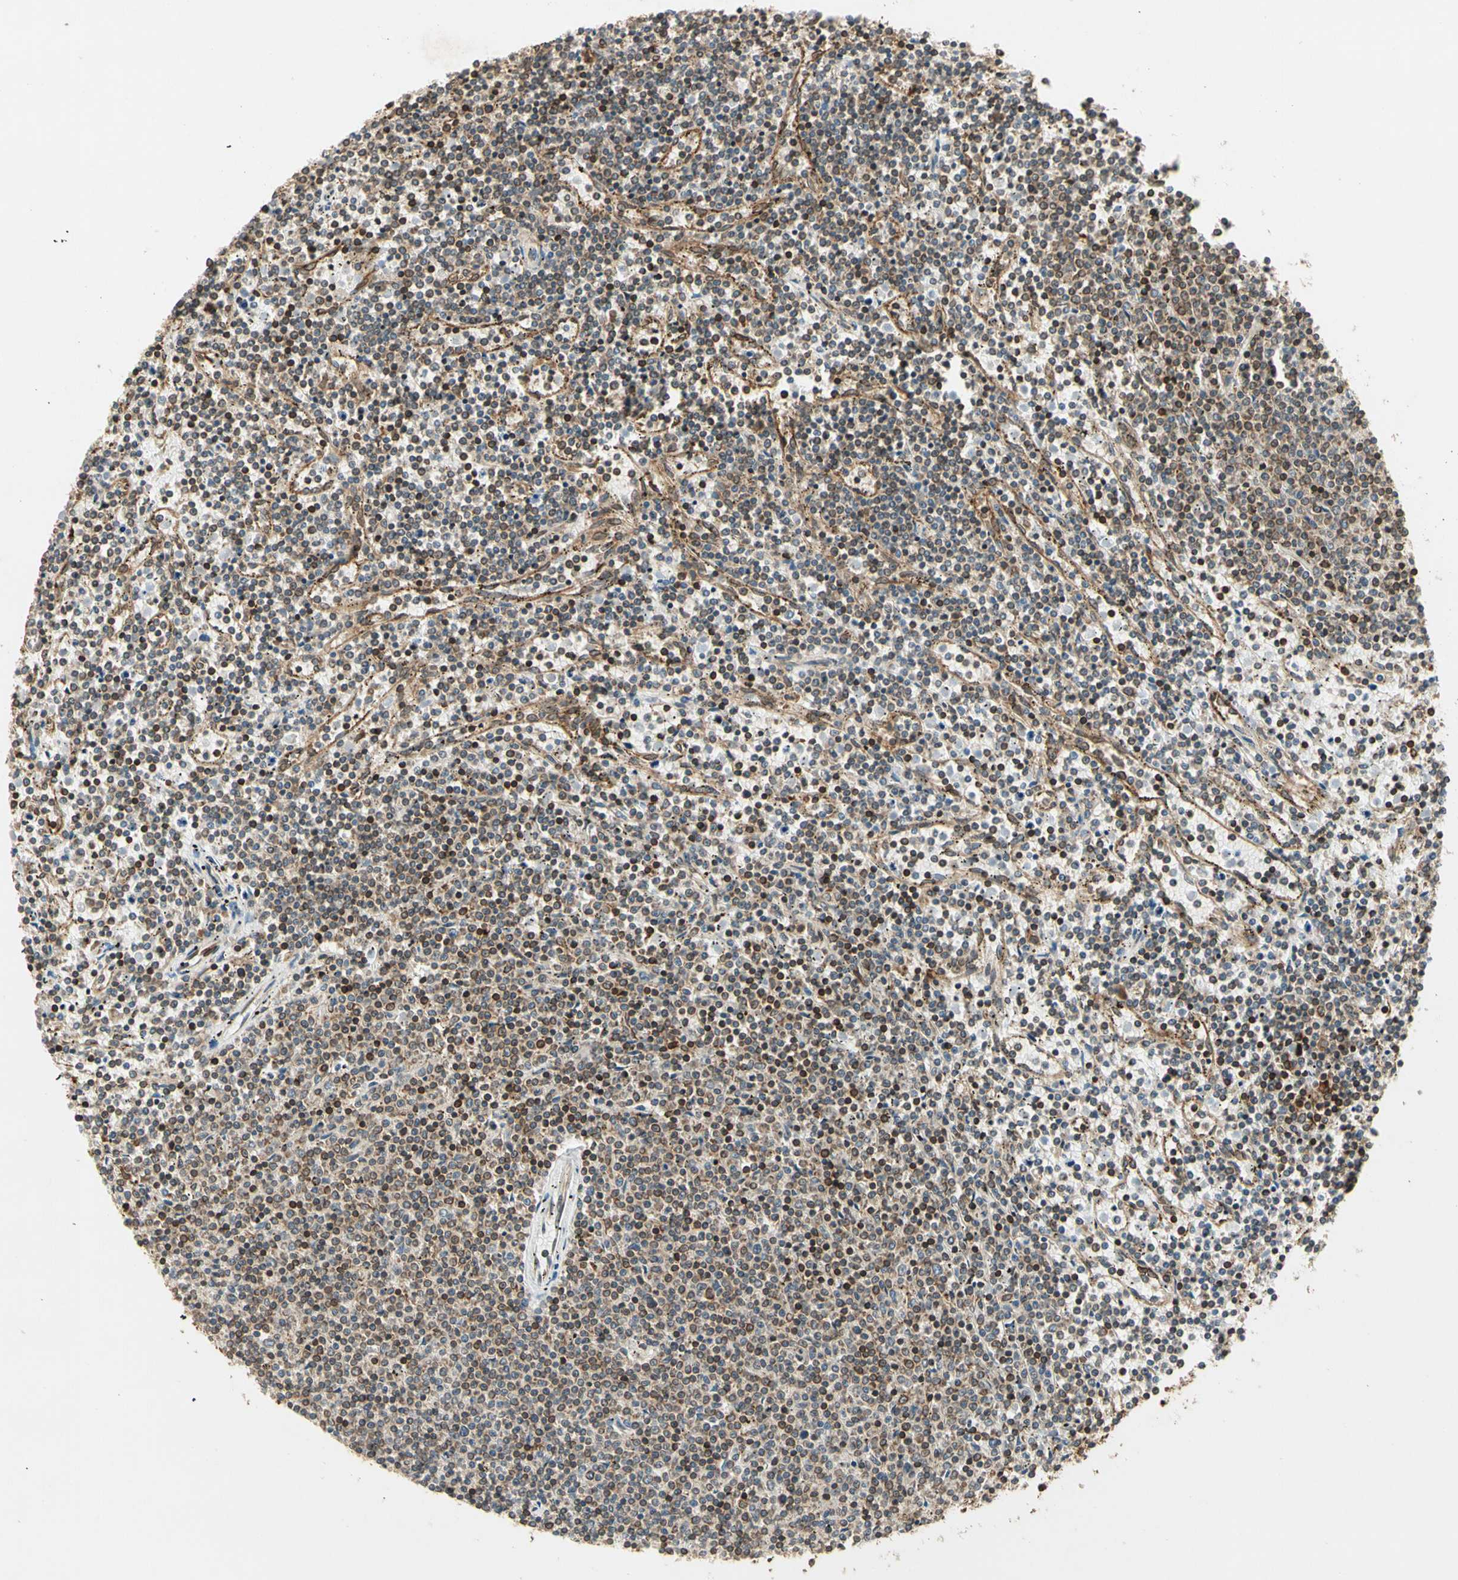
{"staining": {"intensity": "strong", "quantity": "25%-75%", "location": "cytoplasmic/membranous,nuclear"}, "tissue": "lymphoma", "cell_type": "Tumor cells", "image_type": "cancer", "snomed": [{"axis": "morphology", "description": "Malignant lymphoma, non-Hodgkin's type, Low grade"}, {"axis": "topography", "description": "Spleen"}], "caption": "IHC of human lymphoma shows high levels of strong cytoplasmic/membranous and nuclear expression in about 25%-75% of tumor cells. Nuclei are stained in blue.", "gene": "TAPBP", "patient": {"sex": "female", "age": 50}}